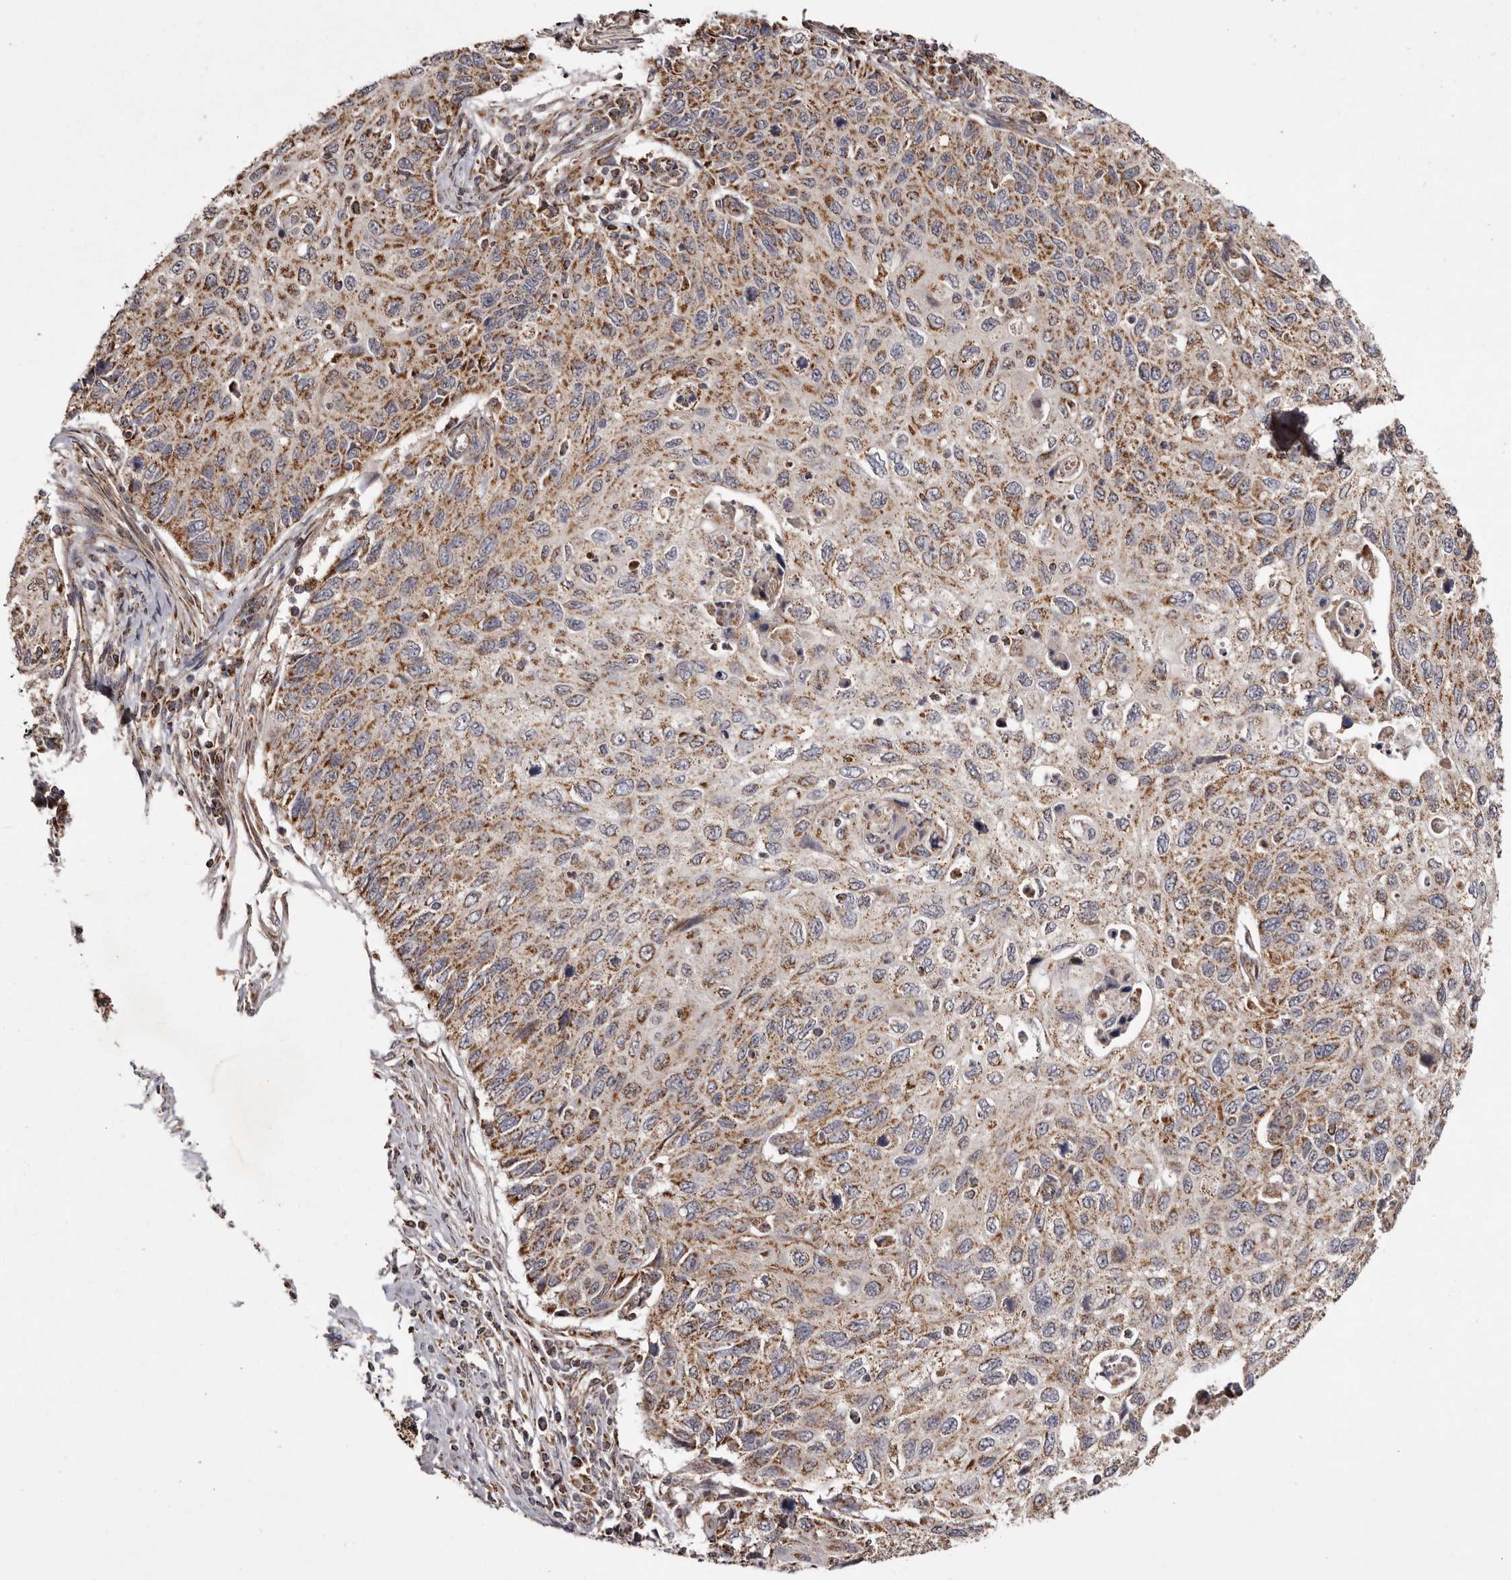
{"staining": {"intensity": "moderate", "quantity": ">75%", "location": "cytoplasmic/membranous"}, "tissue": "cervical cancer", "cell_type": "Tumor cells", "image_type": "cancer", "snomed": [{"axis": "morphology", "description": "Squamous cell carcinoma, NOS"}, {"axis": "topography", "description": "Cervix"}], "caption": "IHC image of neoplastic tissue: cervical cancer (squamous cell carcinoma) stained using immunohistochemistry displays medium levels of moderate protein expression localized specifically in the cytoplasmic/membranous of tumor cells, appearing as a cytoplasmic/membranous brown color.", "gene": "CPLANE2", "patient": {"sex": "female", "age": 70}}